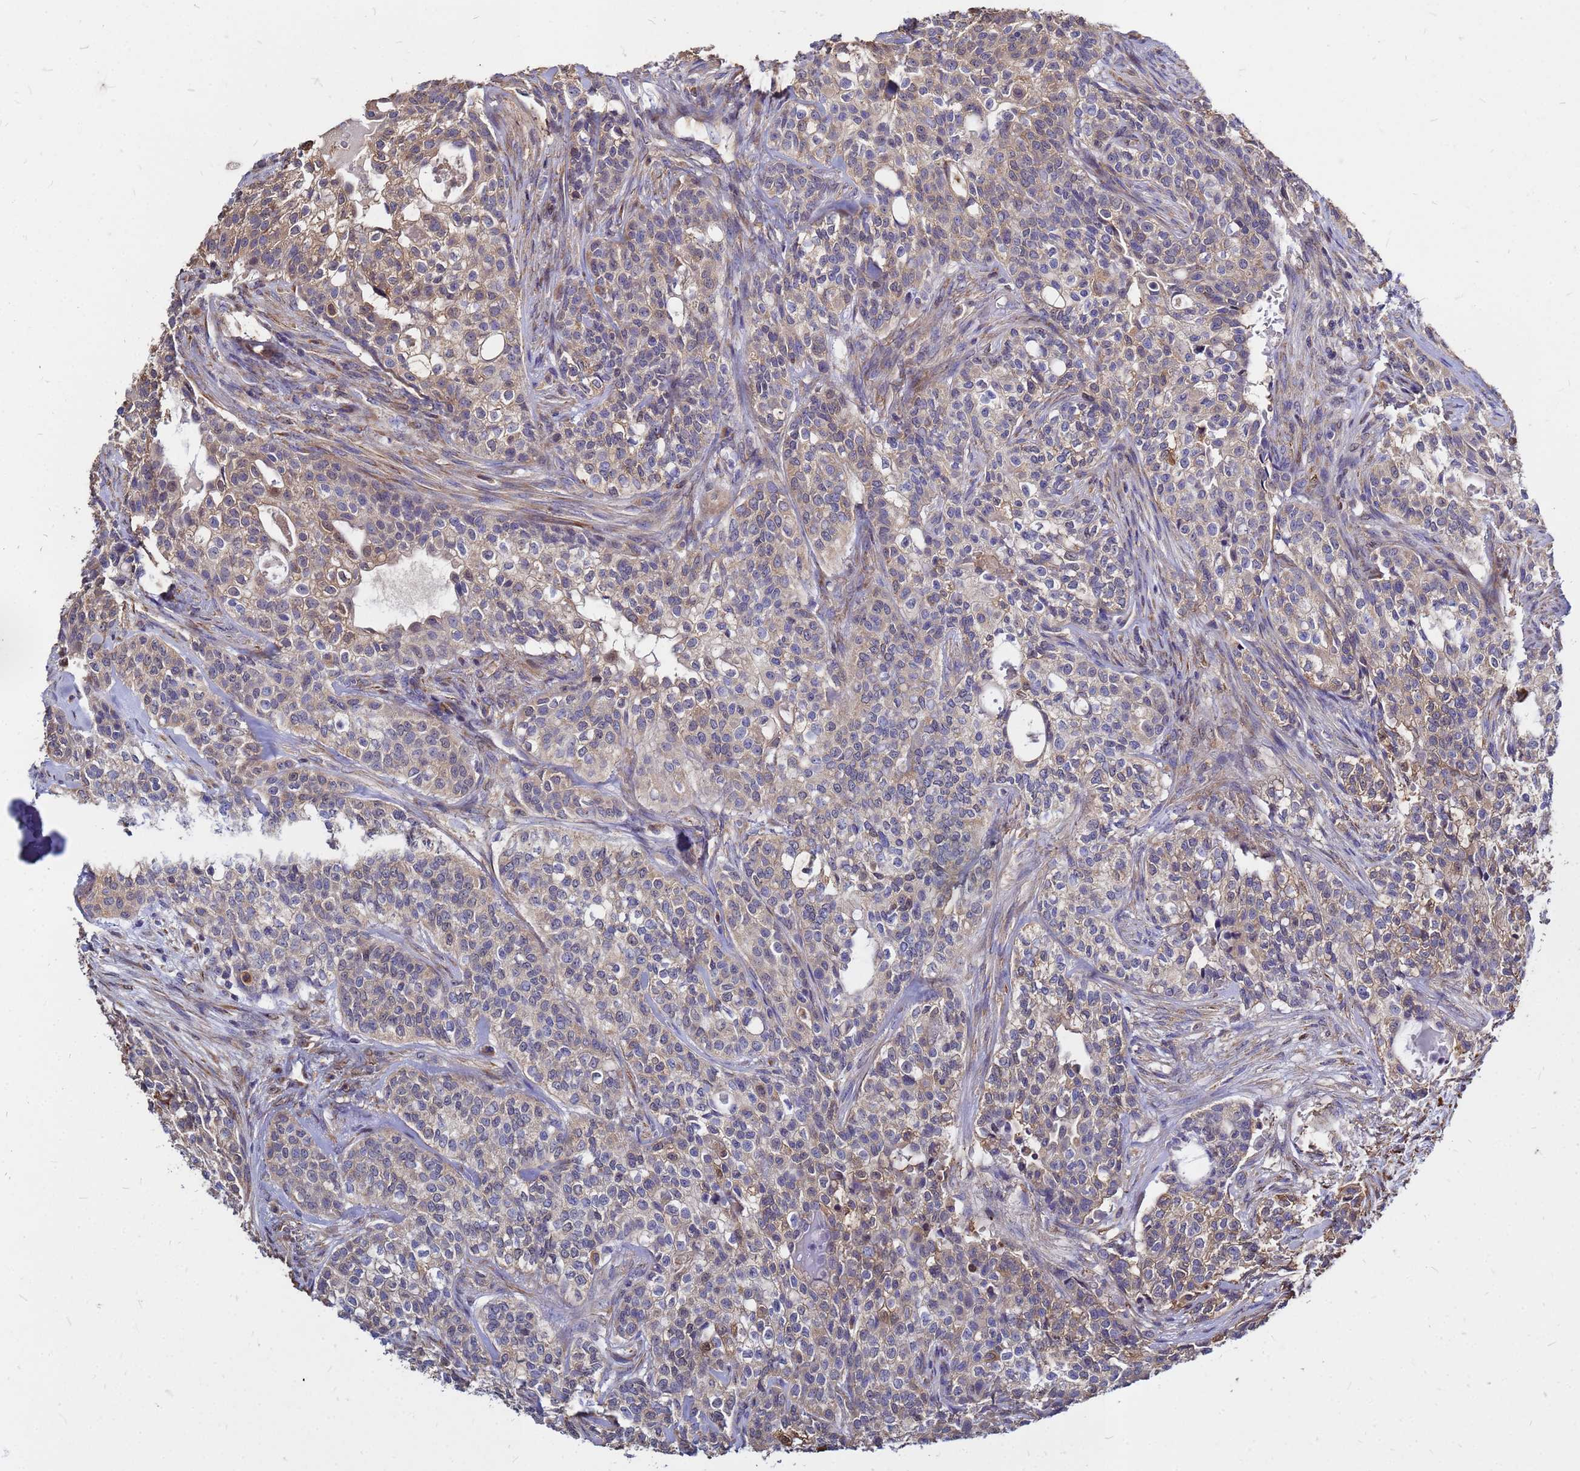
{"staining": {"intensity": "moderate", "quantity": "25%-75%", "location": "cytoplasmic/membranous"}, "tissue": "head and neck cancer", "cell_type": "Tumor cells", "image_type": "cancer", "snomed": [{"axis": "morphology", "description": "Adenocarcinoma, NOS"}, {"axis": "topography", "description": "Head-Neck"}], "caption": "Adenocarcinoma (head and neck) tissue demonstrates moderate cytoplasmic/membranous staining in about 25%-75% of tumor cells, visualized by immunohistochemistry. (Brightfield microscopy of DAB IHC at high magnification).", "gene": "MOB2", "patient": {"sex": "male", "age": 81}}